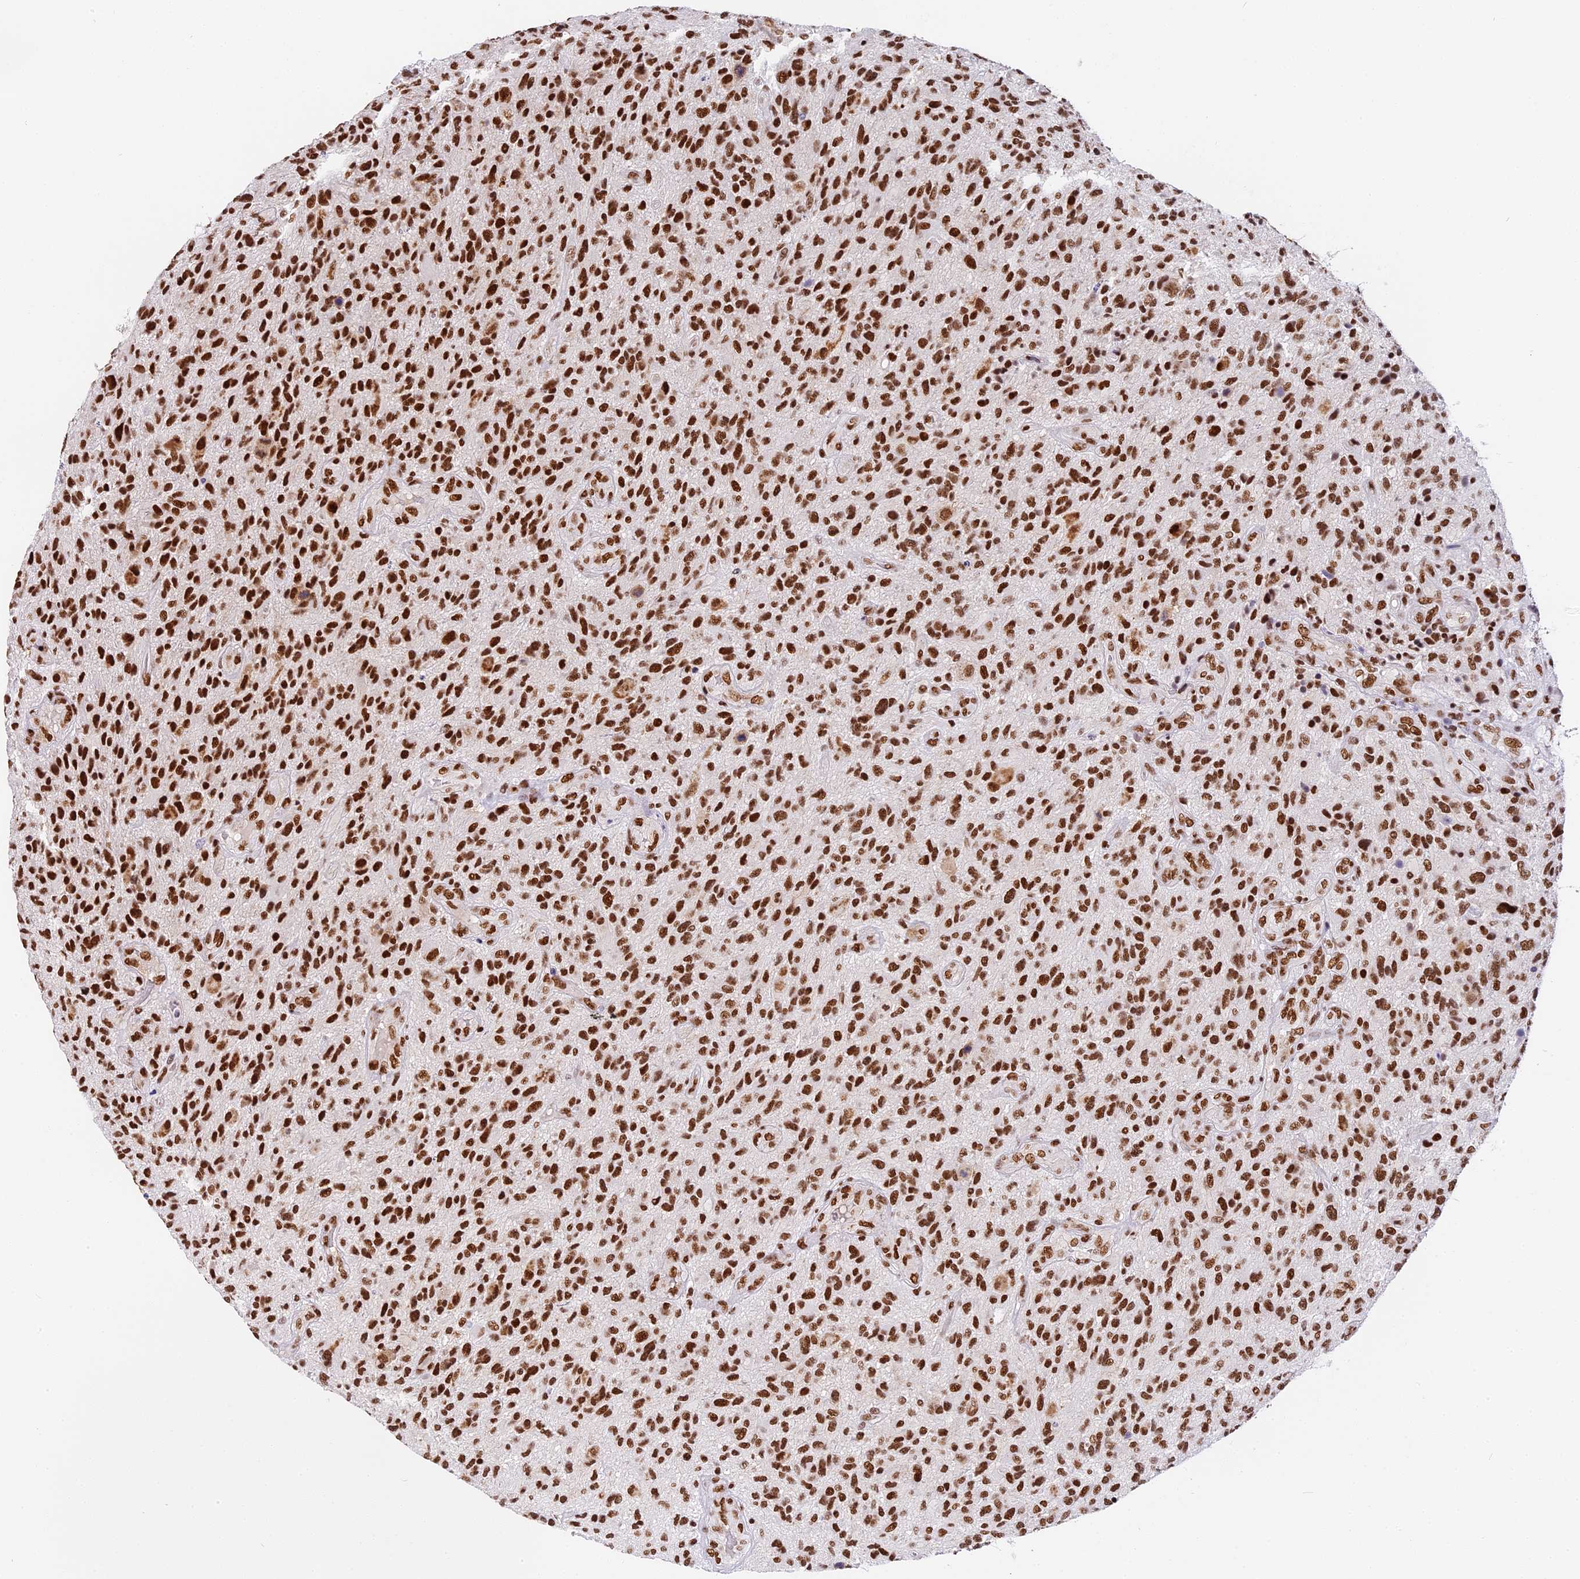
{"staining": {"intensity": "strong", "quantity": ">75%", "location": "nuclear"}, "tissue": "glioma", "cell_type": "Tumor cells", "image_type": "cancer", "snomed": [{"axis": "morphology", "description": "Glioma, malignant, High grade"}, {"axis": "topography", "description": "Brain"}], "caption": "This image reveals IHC staining of human glioma, with high strong nuclear positivity in about >75% of tumor cells.", "gene": "SBNO1", "patient": {"sex": "male", "age": 47}}